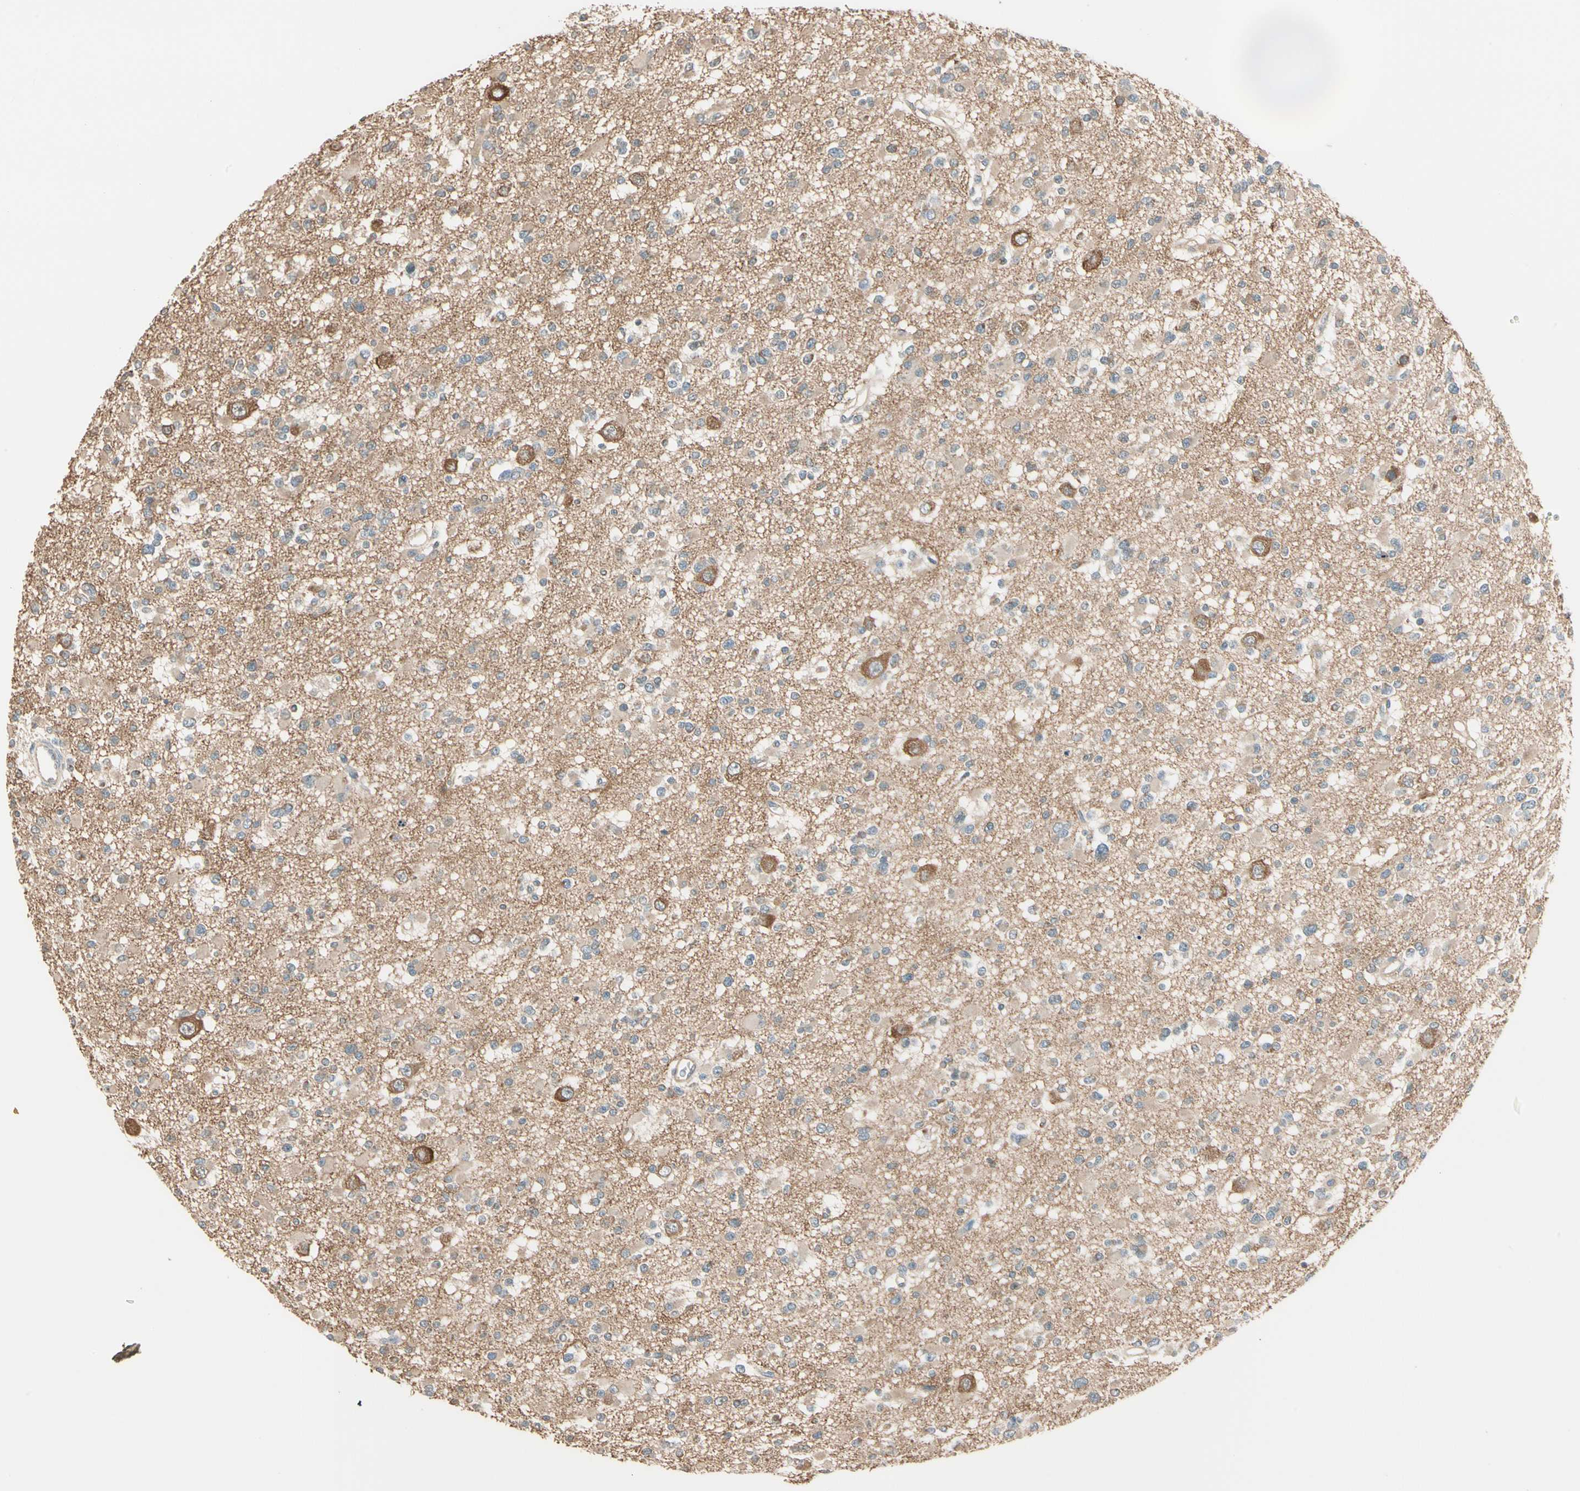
{"staining": {"intensity": "moderate", "quantity": ">75%", "location": "cytoplasmic/membranous"}, "tissue": "glioma", "cell_type": "Tumor cells", "image_type": "cancer", "snomed": [{"axis": "morphology", "description": "Glioma, malignant, Low grade"}, {"axis": "topography", "description": "Brain"}], "caption": "Protein expression analysis of human malignant low-grade glioma reveals moderate cytoplasmic/membranous positivity in about >75% of tumor cells.", "gene": "TNFRSF21", "patient": {"sex": "female", "age": 22}}